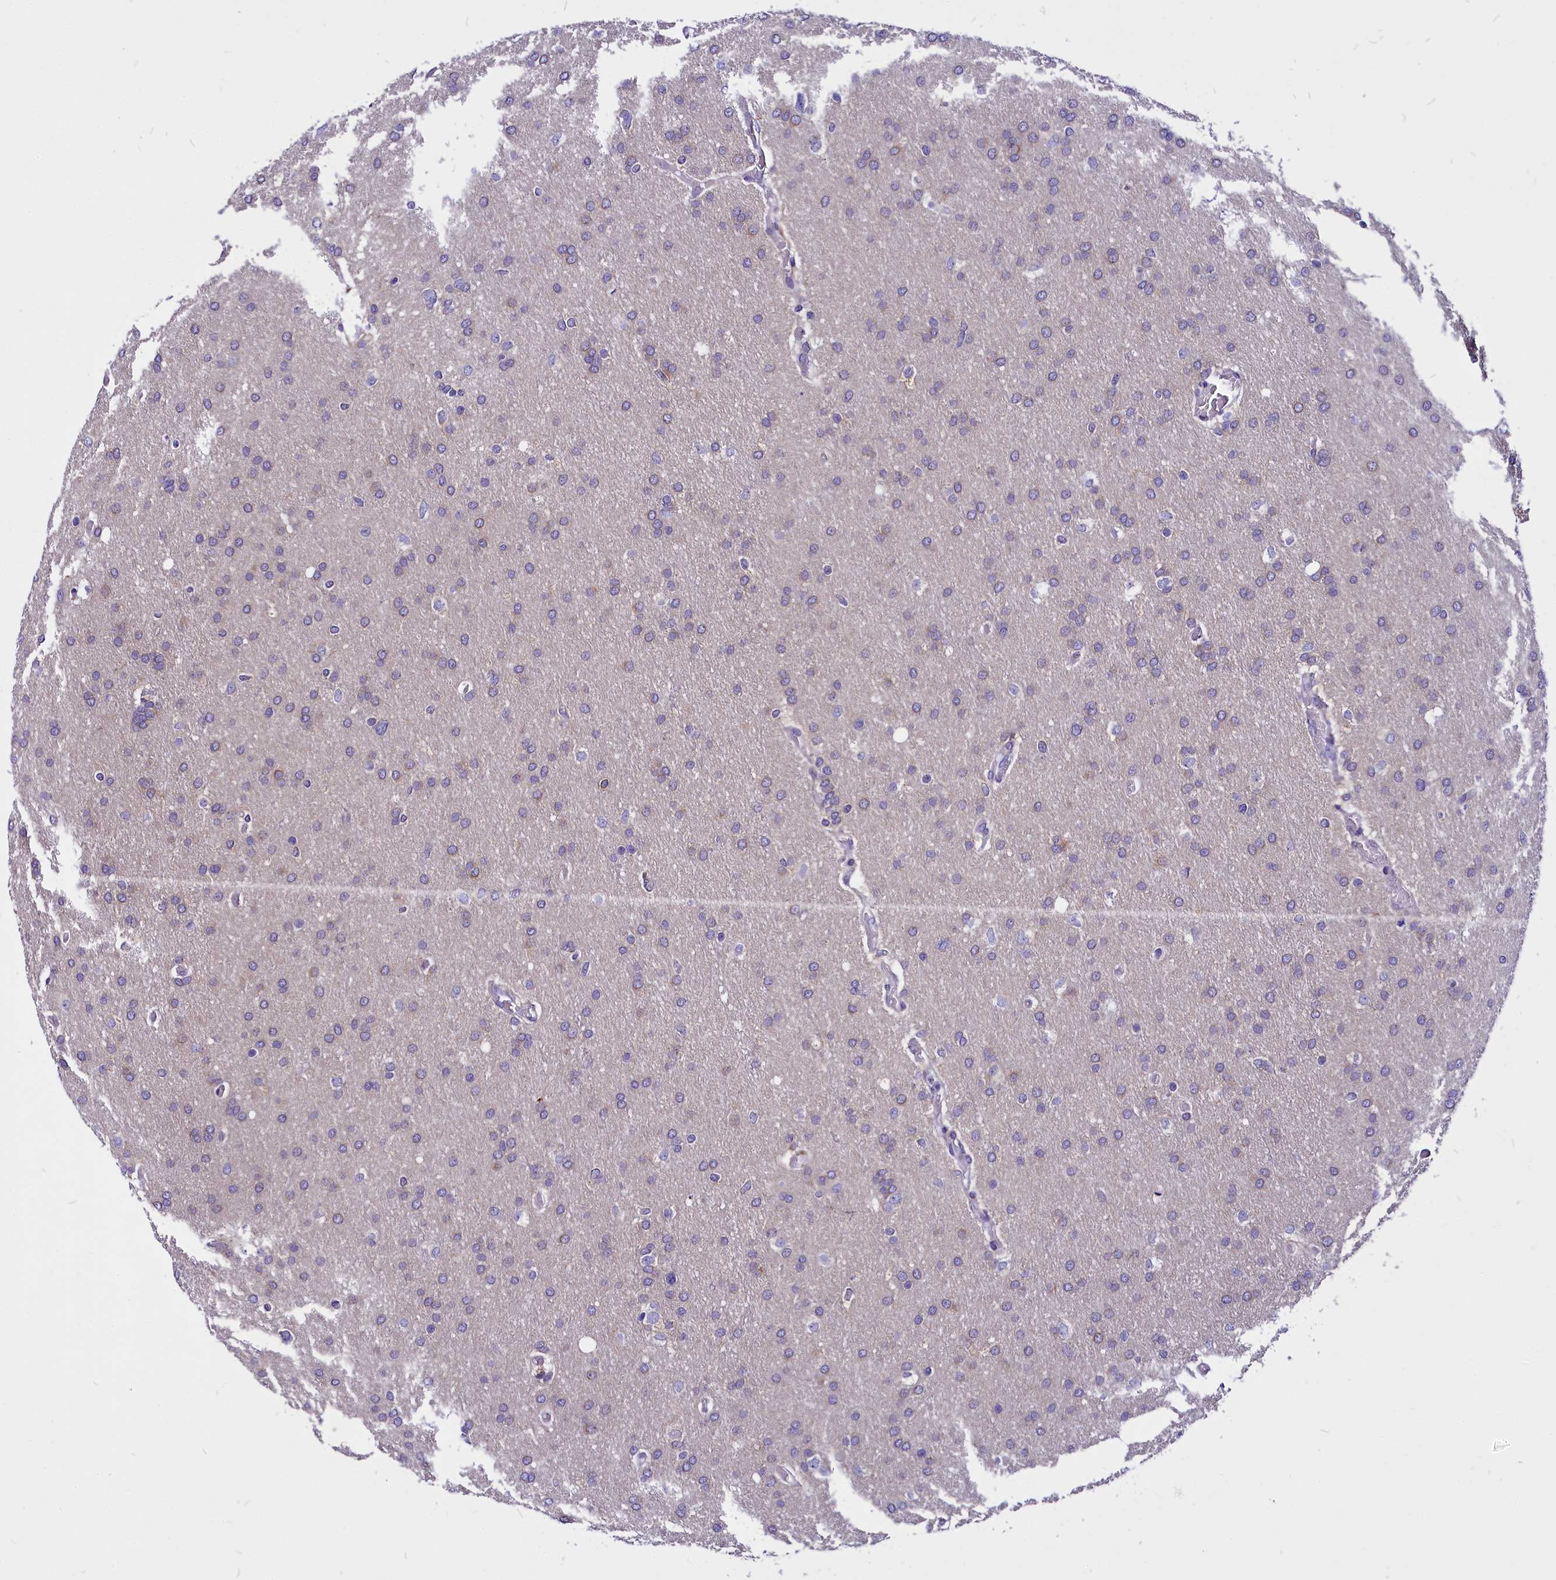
{"staining": {"intensity": "weak", "quantity": "<25%", "location": "cytoplasmic/membranous"}, "tissue": "glioma", "cell_type": "Tumor cells", "image_type": "cancer", "snomed": [{"axis": "morphology", "description": "Glioma, malignant, High grade"}, {"axis": "topography", "description": "Cerebral cortex"}], "caption": "Tumor cells are negative for protein expression in human glioma.", "gene": "CEP170", "patient": {"sex": "female", "age": 36}}